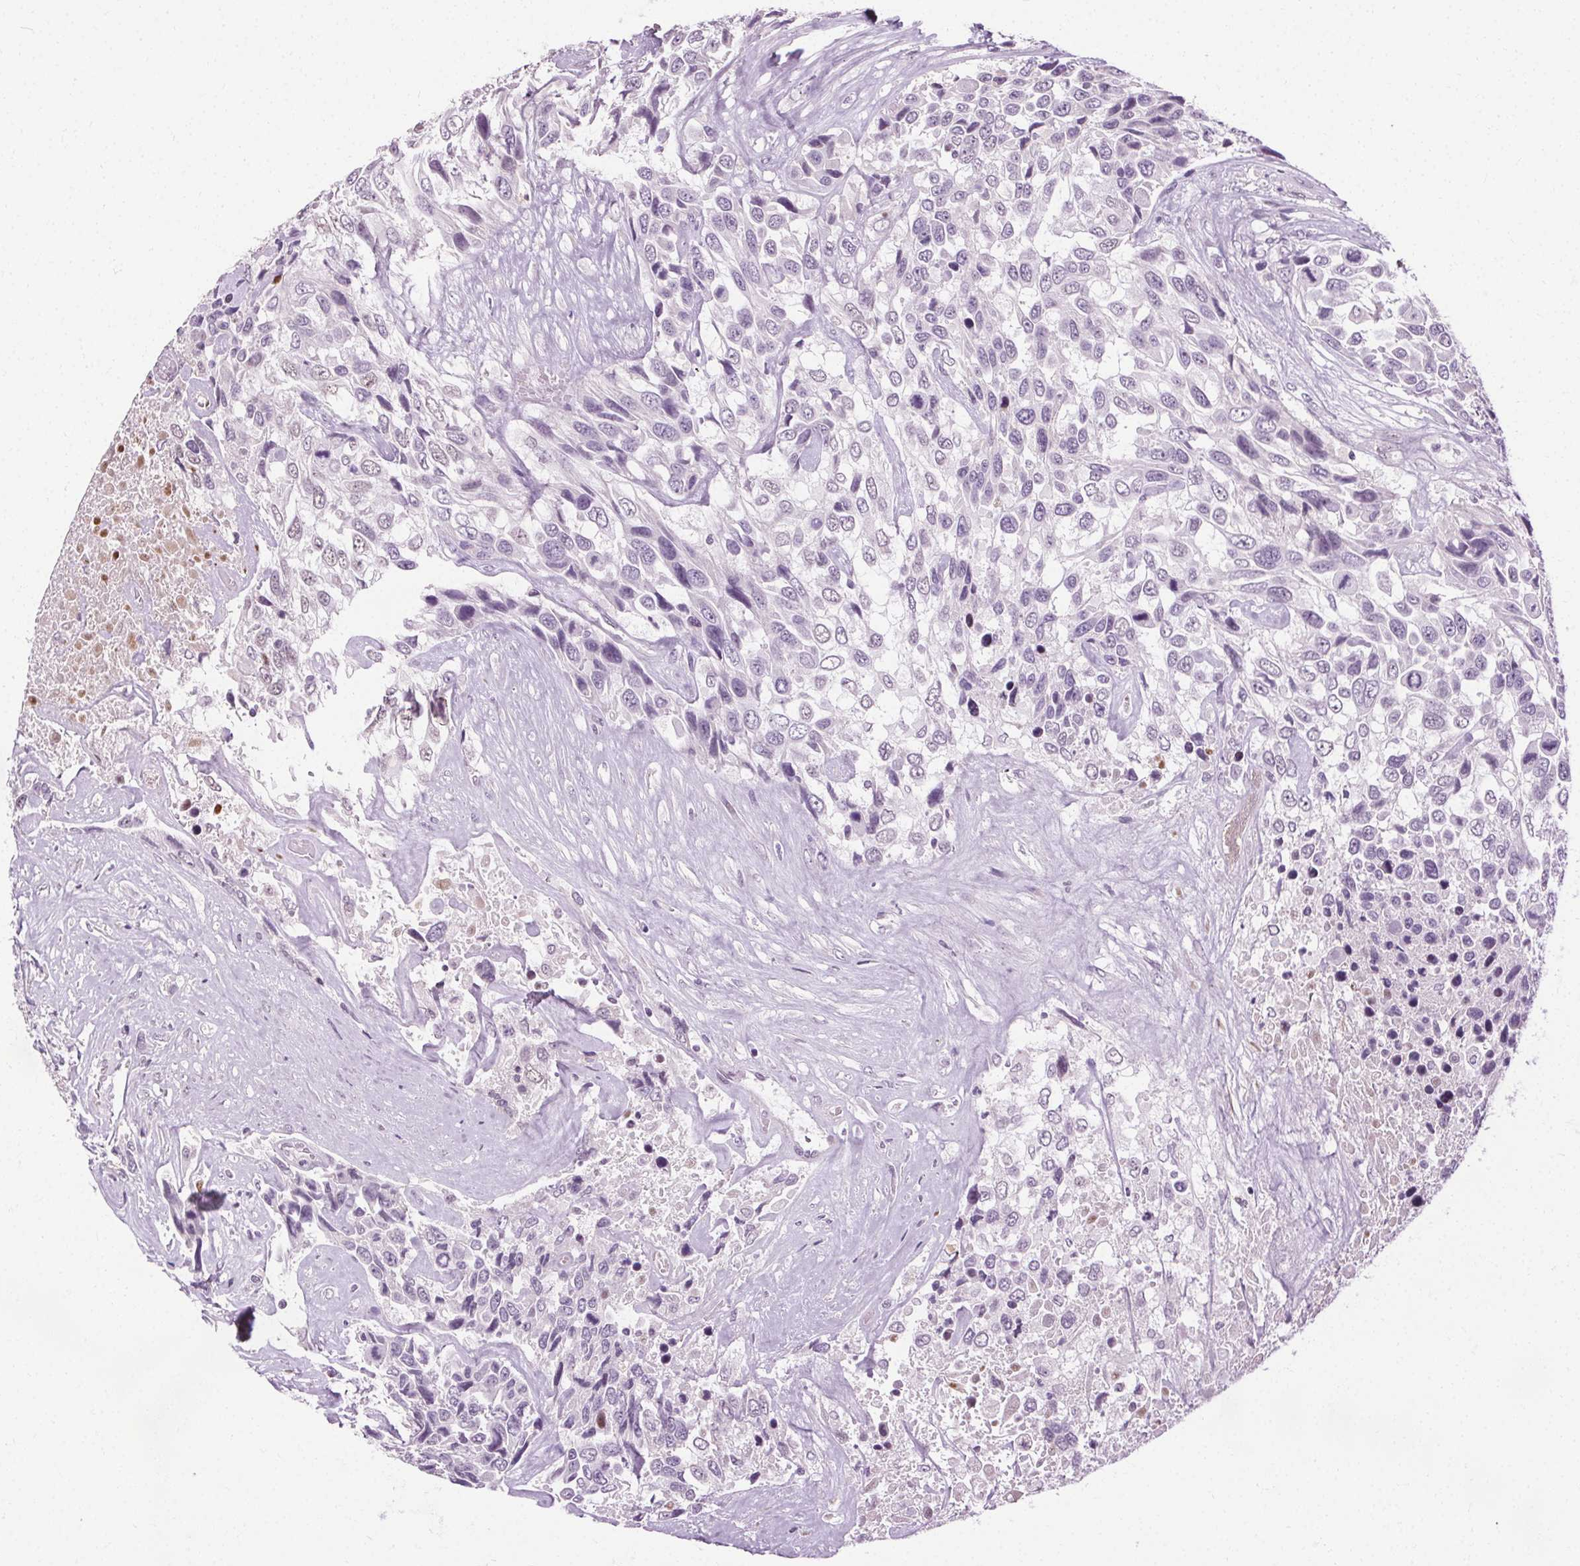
{"staining": {"intensity": "negative", "quantity": "none", "location": "none"}, "tissue": "urothelial cancer", "cell_type": "Tumor cells", "image_type": "cancer", "snomed": [{"axis": "morphology", "description": "Urothelial carcinoma, High grade"}, {"axis": "topography", "description": "Urinary bladder"}], "caption": "Immunohistochemical staining of high-grade urothelial carcinoma displays no significant positivity in tumor cells. (DAB IHC with hematoxylin counter stain).", "gene": "CEBPA", "patient": {"sex": "female", "age": 70}}